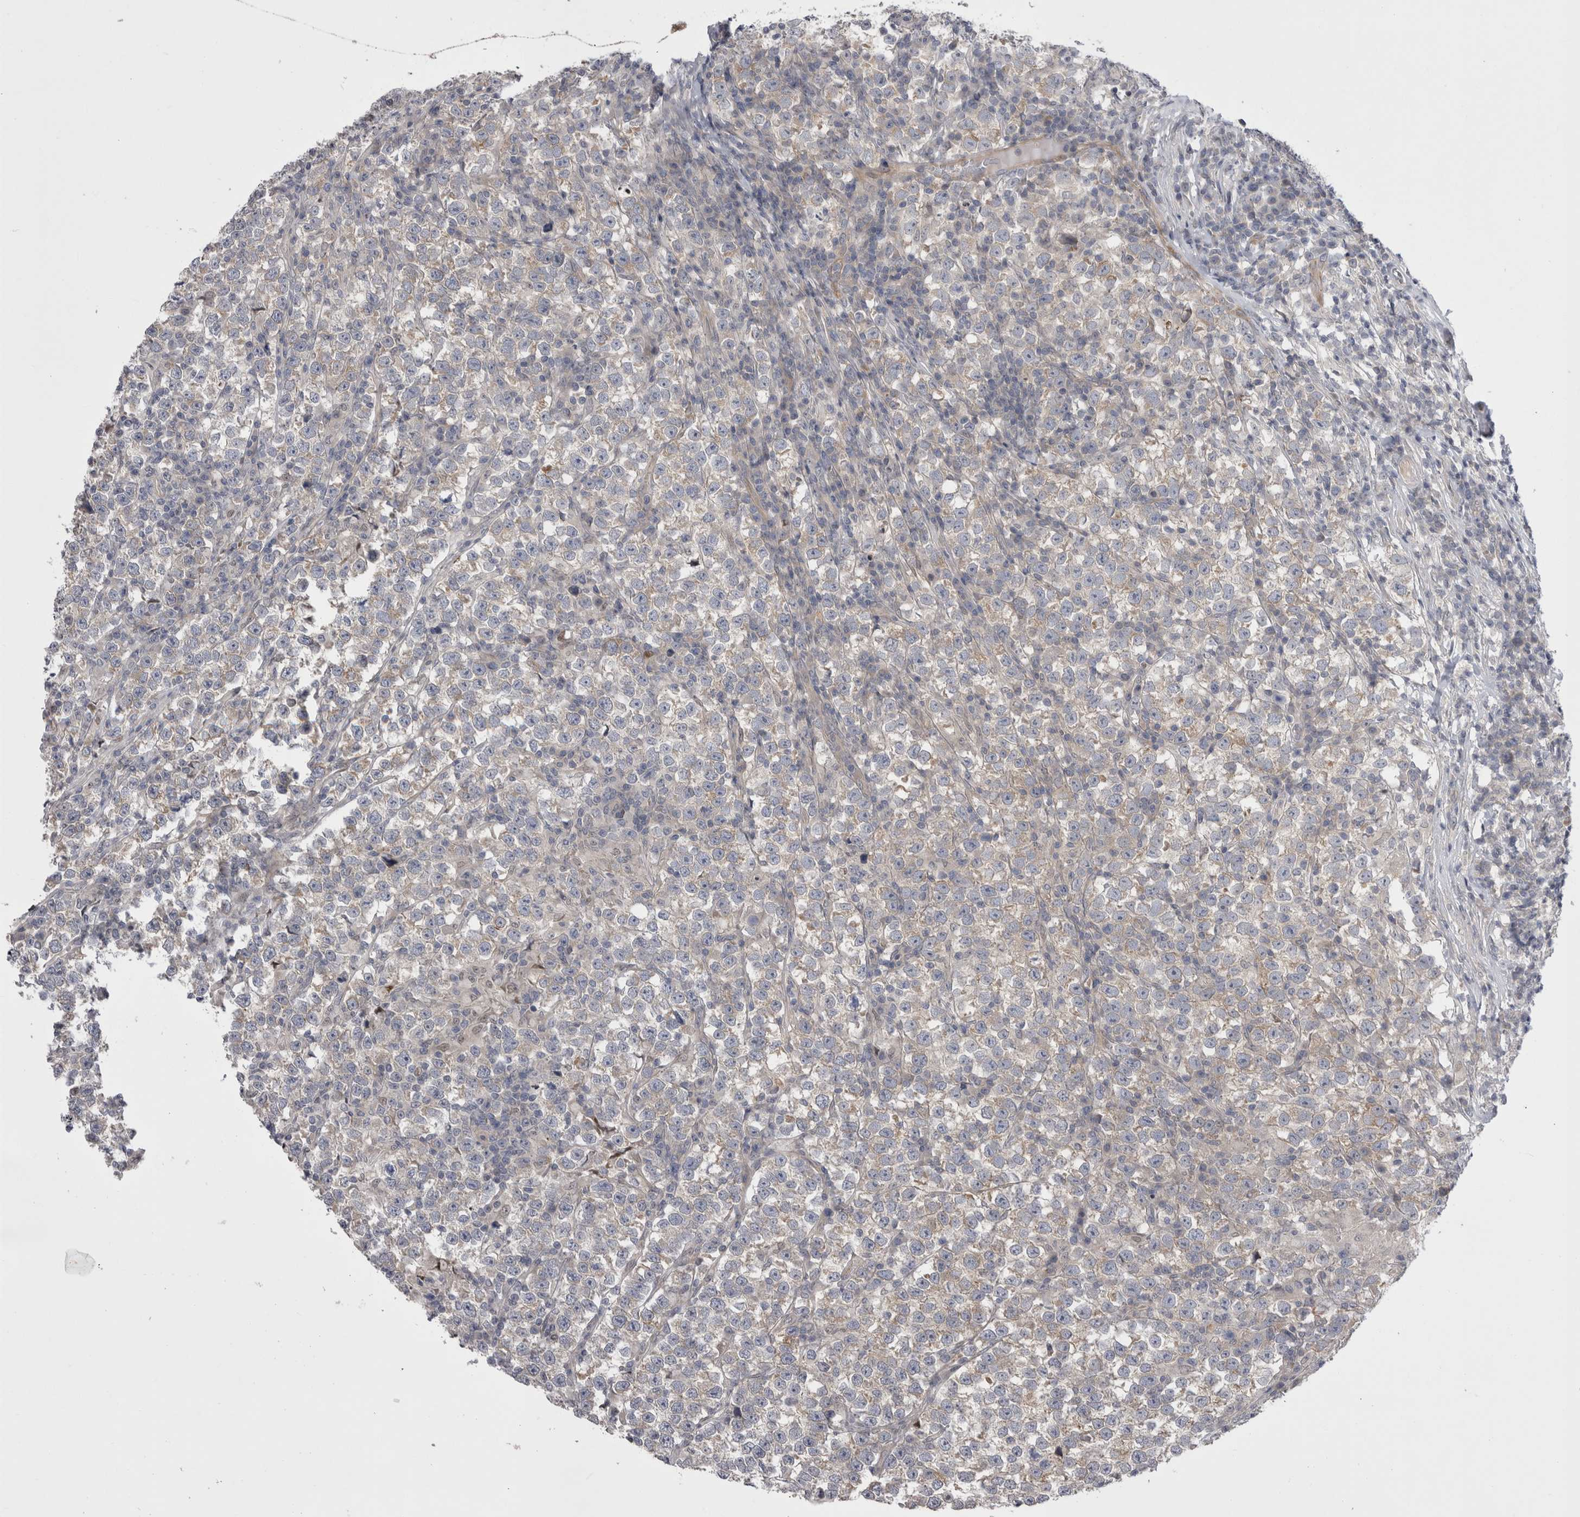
{"staining": {"intensity": "weak", "quantity": "25%-75%", "location": "cytoplasmic/membranous"}, "tissue": "testis cancer", "cell_type": "Tumor cells", "image_type": "cancer", "snomed": [{"axis": "morphology", "description": "Normal tissue, NOS"}, {"axis": "morphology", "description": "Seminoma, NOS"}, {"axis": "topography", "description": "Testis"}], "caption": "A brown stain shows weak cytoplasmic/membranous positivity of a protein in human testis cancer (seminoma) tumor cells.", "gene": "NENF", "patient": {"sex": "male", "age": 43}}